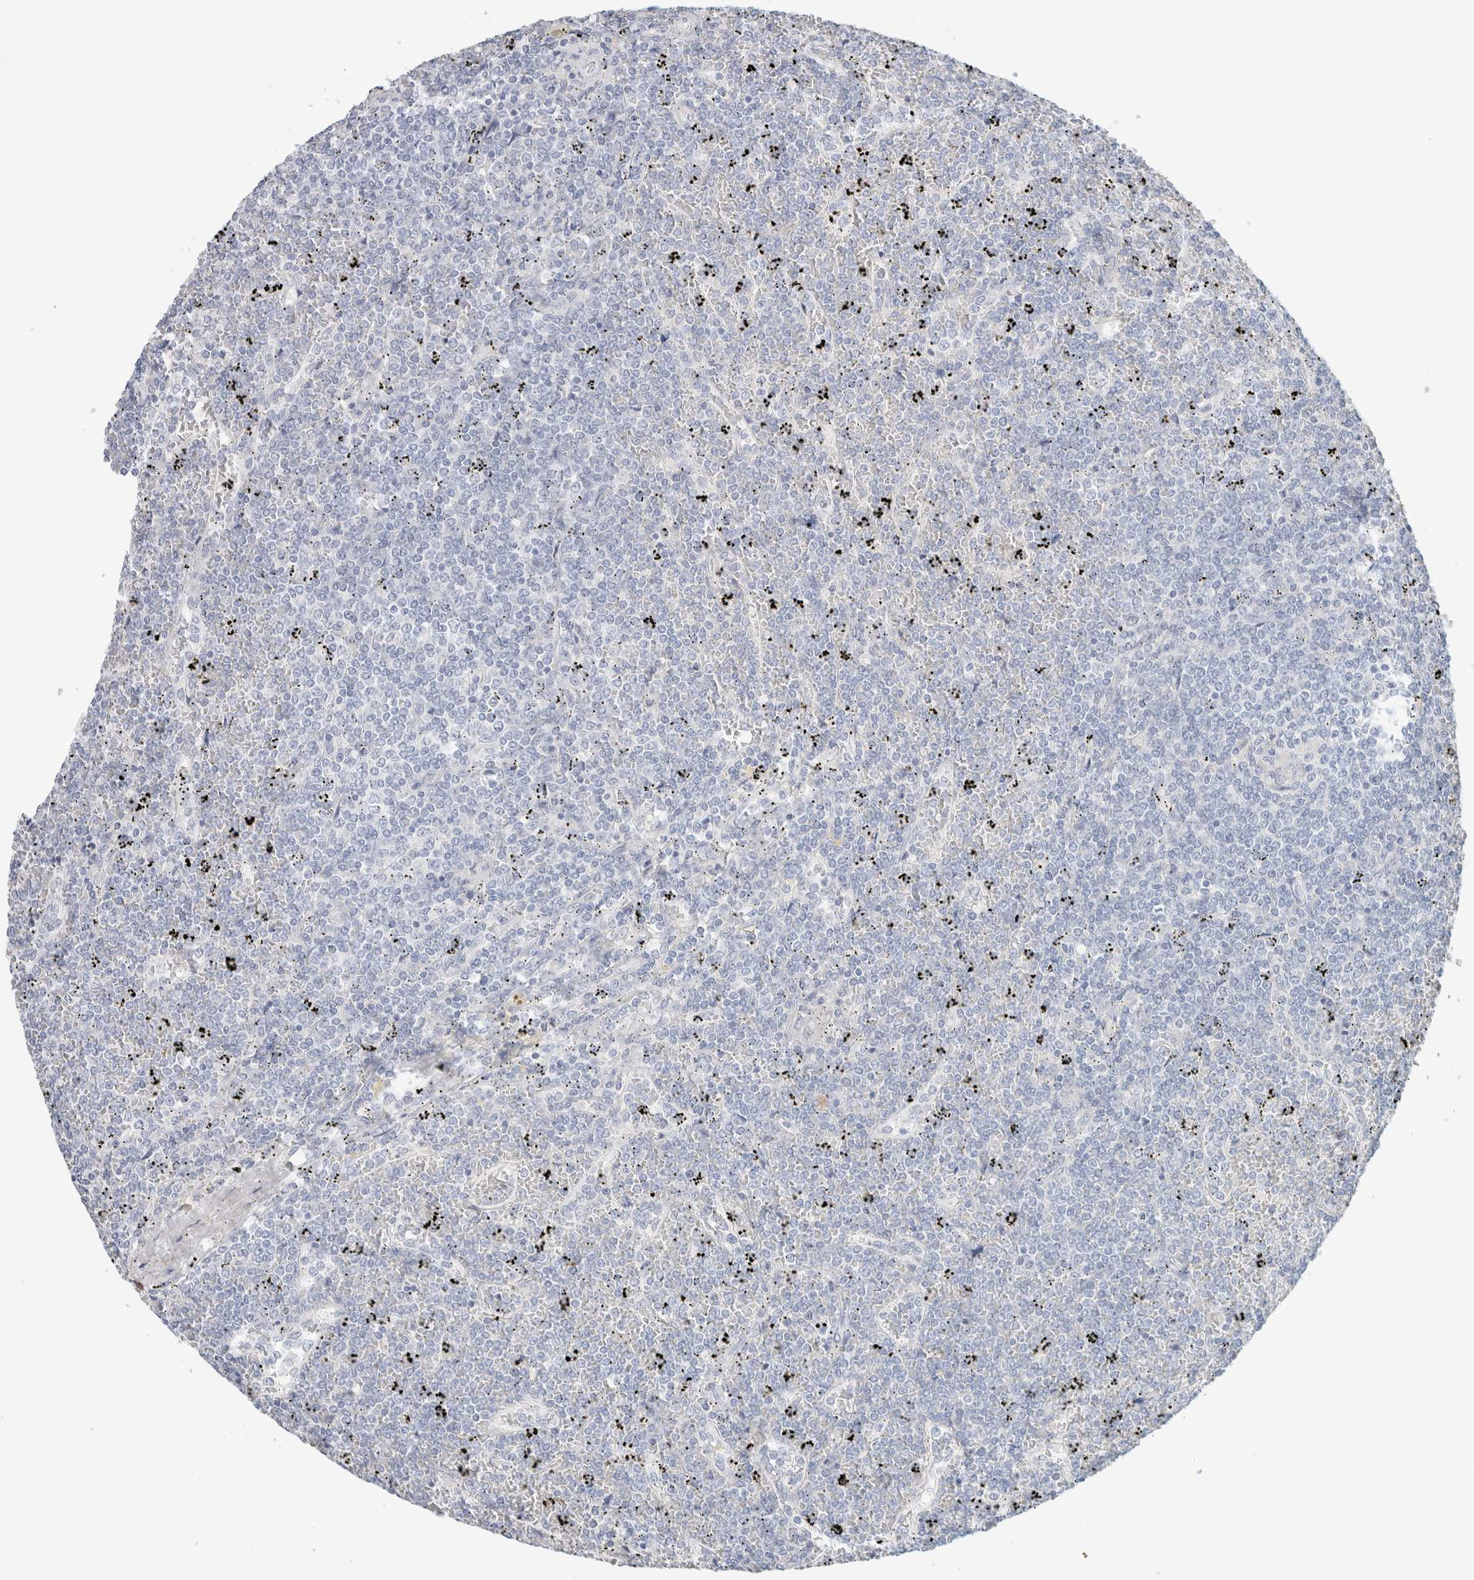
{"staining": {"intensity": "negative", "quantity": "none", "location": "none"}, "tissue": "lymphoma", "cell_type": "Tumor cells", "image_type": "cancer", "snomed": [{"axis": "morphology", "description": "Malignant lymphoma, non-Hodgkin's type, Low grade"}, {"axis": "topography", "description": "Spleen"}], "caption": "Immunohistochemistry (IHC) micrograph of lymphoma stained for a protein (brown), which reveals no staining in tumor cells. Brightfield microscopy of immunohistochemistry (IHC) stained with DAB (3,3'-diaminobenzidine) (brown) and hematoxylin (blue), captured at high magnification.", "gene": "IL6", "patient": {"sex": "female", "age": 19}}